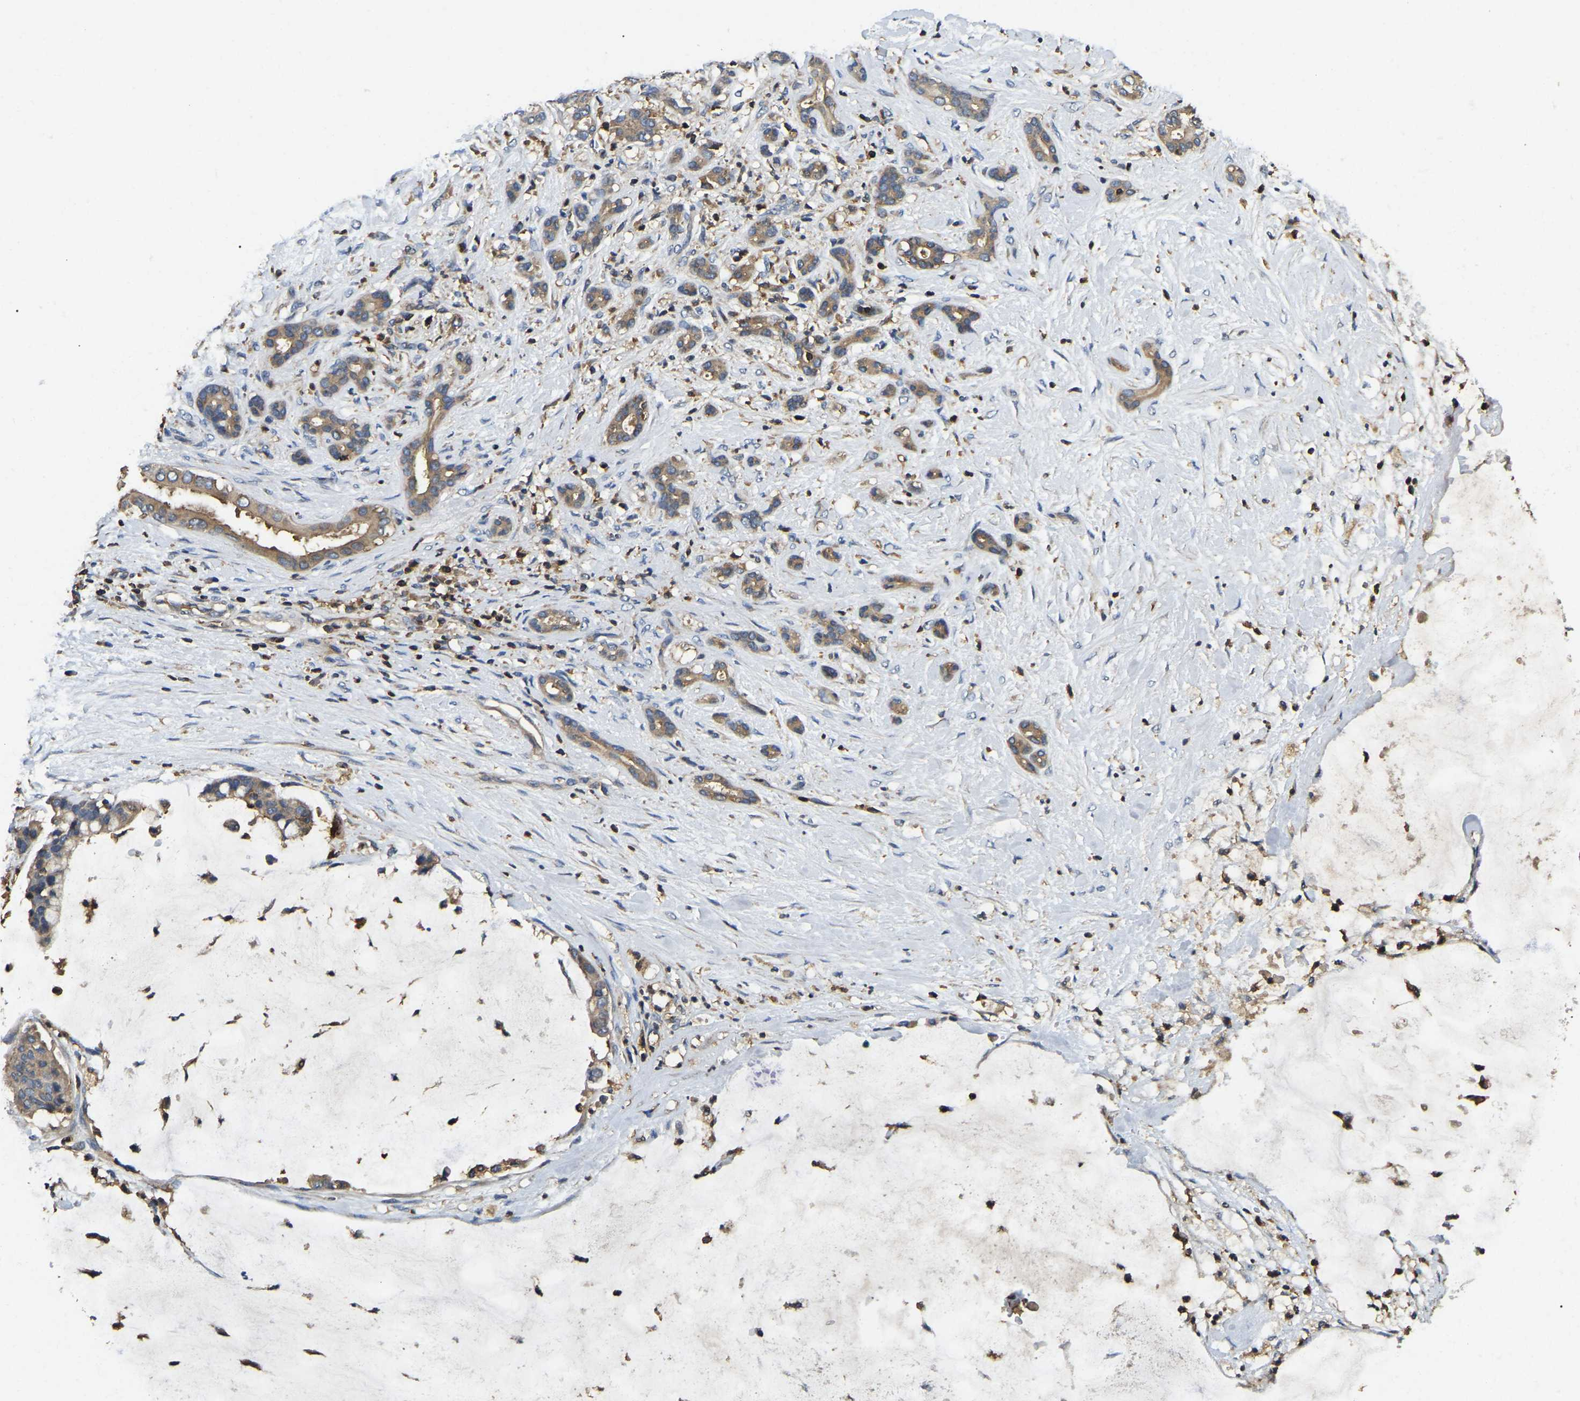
{"staining": {"intensity": "weak", "quantity": ">75%", "location": "cytoplasmic/membranous"}, "tissue": "pancreatic cancer", "cell_type": "Tumor cells", "image_type": "cancer", "snomed": [{"axis": "morphology", "description": "Adenocarcinoma, NOS"}, {"axis": "topography", "description": "Pancreas"}], "caption": "A histopathology image of human pancreatic adenocarcinoma stained for a protein displays weak cytoplasmic/membranous brown staining in tumor cells. (brown staining indicates protein expression, while blue staining denotes nuclei).", "gene": "SMPD2", "patient": {"sex": "male", "age": 41}}